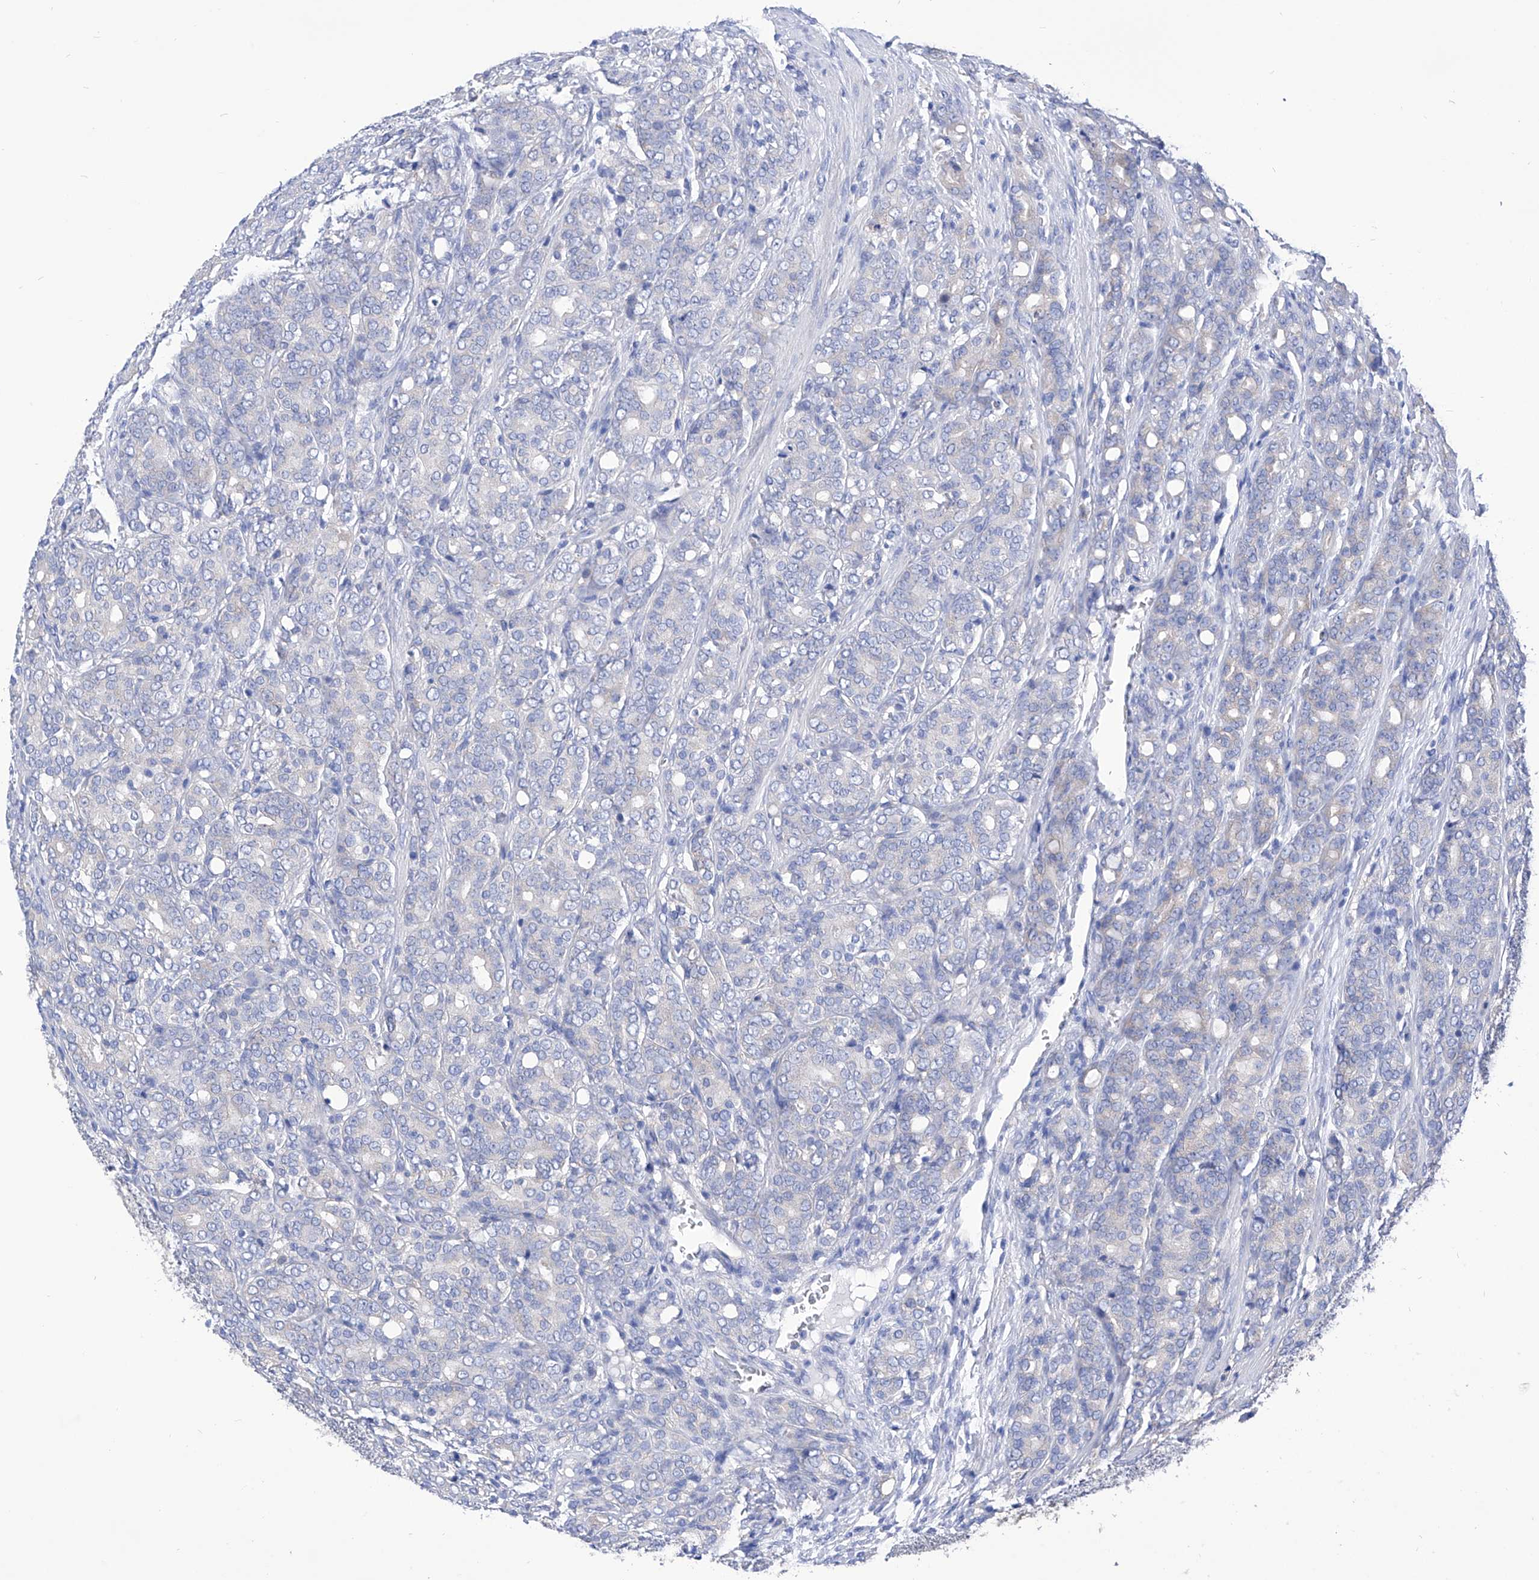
{"staining": {"intensity": "negative", "quantity": "none", "location": "none"}, "tissue": "prostate cancer", "cell_type": "Tumor cells", "image_type": "cancer", "snomed": [{"axis": "morphology", "description": "Adenocarcinoma, High grade"}, {"axis": "topography", "description": "Prostate"}], "caption": "There is no significant staining in tumor cells of prostate cancer. Brightfield microscopy of IHC stained with DAB (3,3'-diaminobenzidine) (brown) and hematoxylin (blue), captured at high magnification.", "gene": "XPNPEP1", "patient": {"sex": "male", "age": 62}}